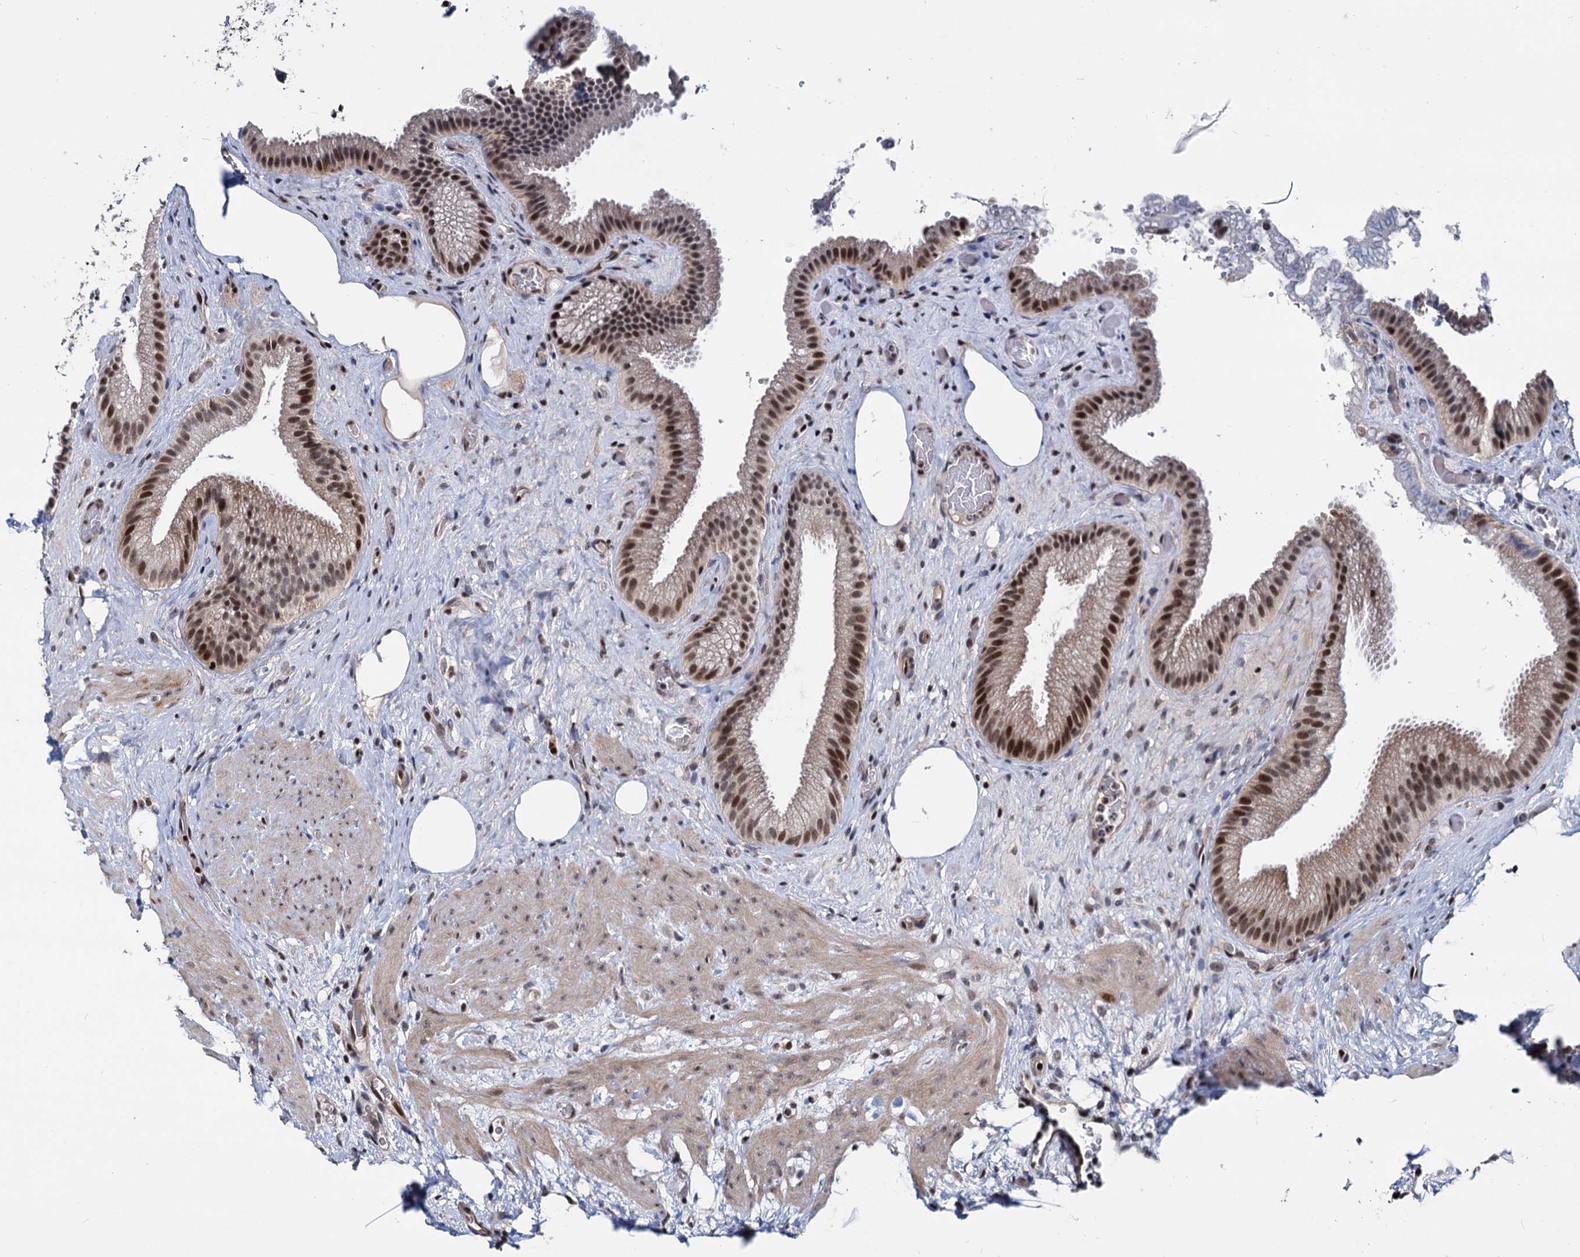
{"staining": {"intensity": "moderate", "quantity": ">75%", "location": "nuclear"}, "tissue": "gallbladder", "cell_type": "Glandular cells", "image_type": "normal", "snomed": [{"axis": "morphology", "description": "Normal tissue, NOS"}, {"axis": "morphology", "description": "Inflammation, NOS"}, {"axis": "topography", "description": "Gallbladder"}], "caption": "This is a micrograph of immunohistochemistry staining of normal gallbladder, which shows moderate positivity in the nuclear of glandular cells.", "gene": "UBLCP1", "patient": {"sex": "male", "age": 51}}